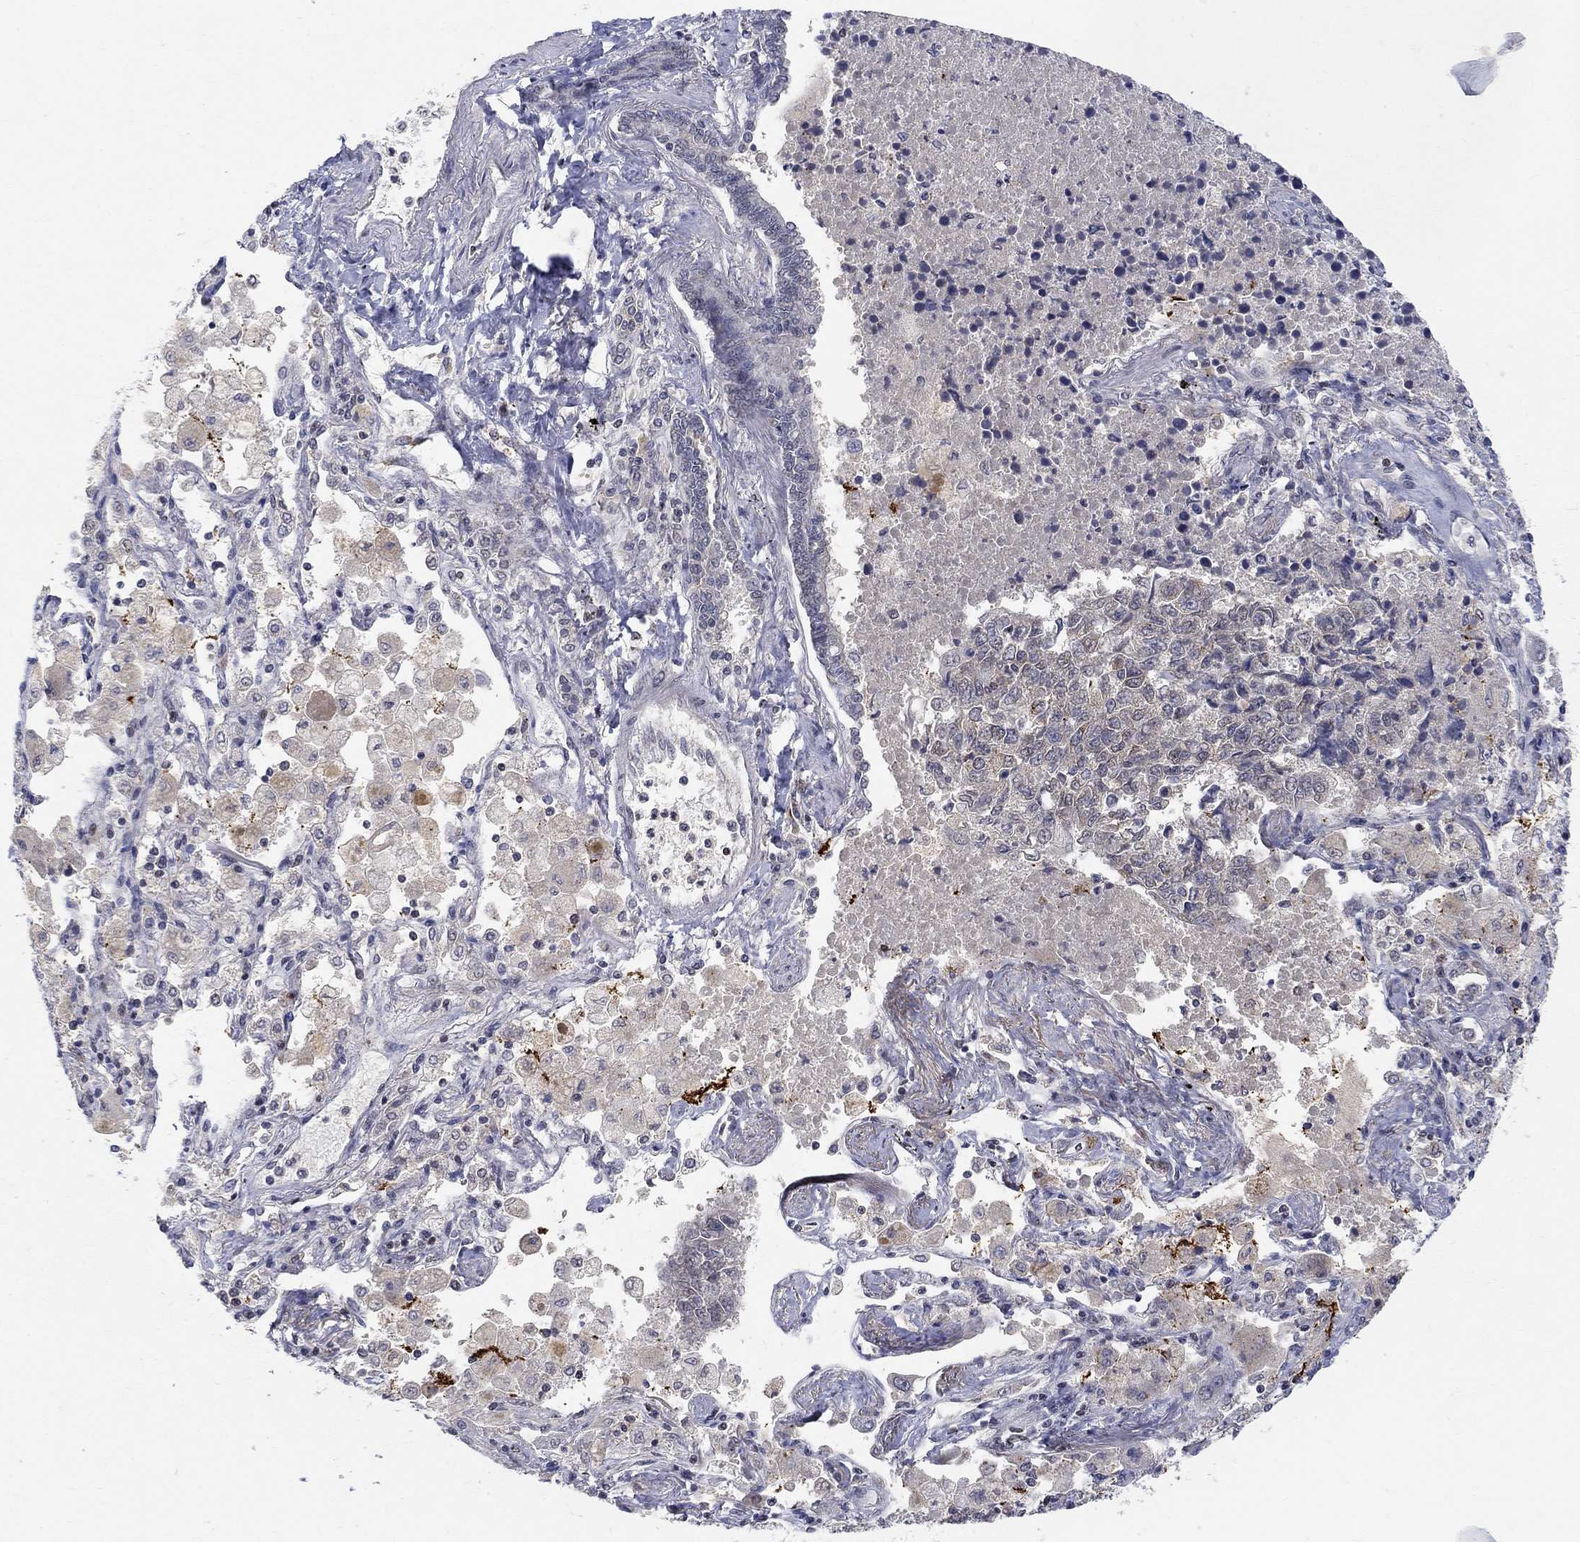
{"staining": {"intensity": "moderate", "quantity": "<25%", "location": "cytoplasmic/membranous"}, "tissue": "lung cancer", "cell_type": "Tumor cells", "image_type": "cancer", "snomed": [{"axis": "morphology", "description": "Adenocarcinoma, NOS"}, {"axis": "topography", "description": "Lung"}], "caption": "Protein expression analysis of adenocarcinoma (lung) demonstrates moderate cytoplasmic/membranous staining in approximately <25% of tumor cells.", "gene": "KLF12", "patient": {"sex": "male", "age": 49}}